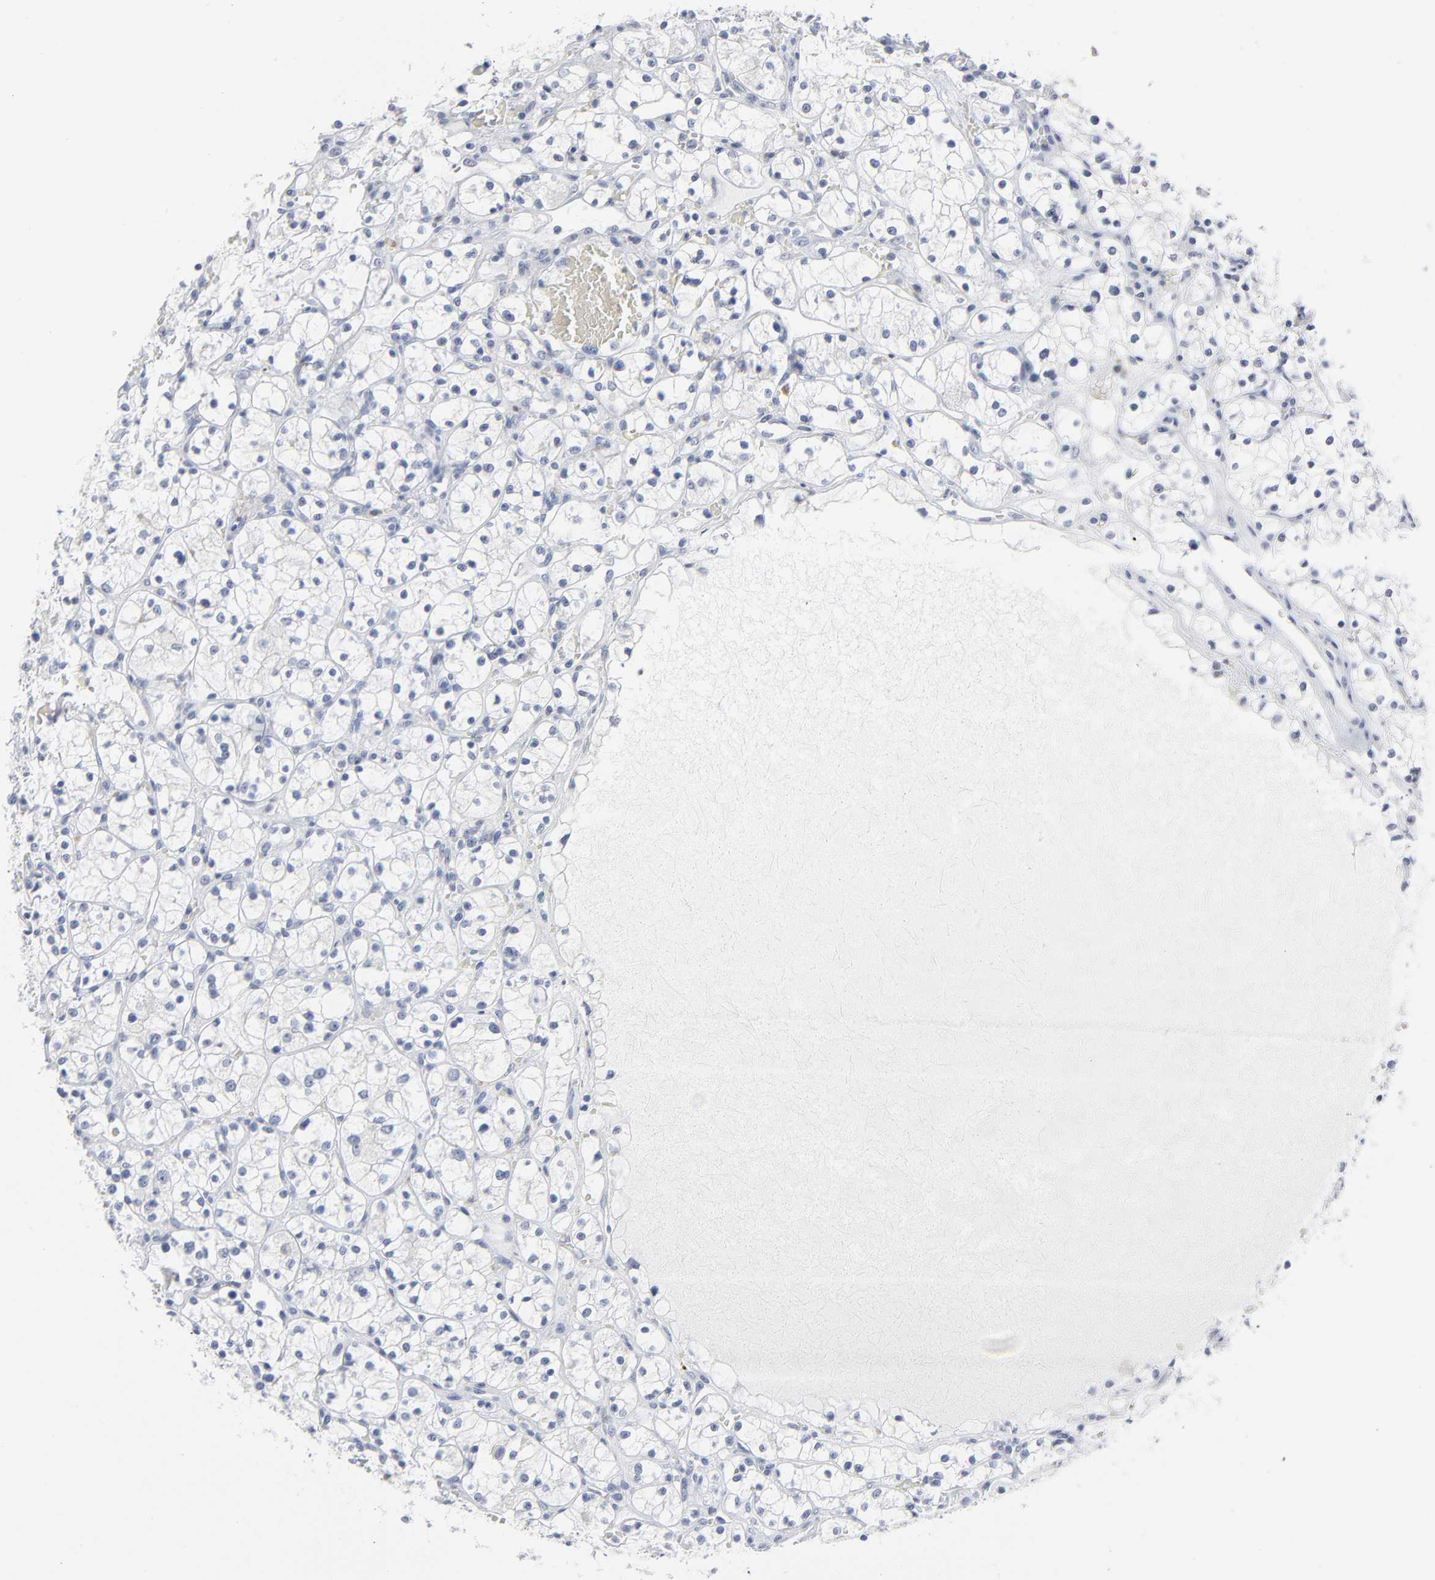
{"staining": {"intensity": "negative", "quantity": "none", "location": "none"}, "tissue": "renal cancer", "cell_type": "Tumor cells", "image_type": "cancer", "snomed": [{"axis": "morphology", "description": "Adenocarcinoma, NOS"}, {"axis": "topography", "description": "Kidney"}], "caption": "This is an immunohistochemistry micrograph of adenocarcinoma (renal). There is no staining in tumor cells.", "gene": "PAGE1", "patient": {"sex": "female", "age": 60}}